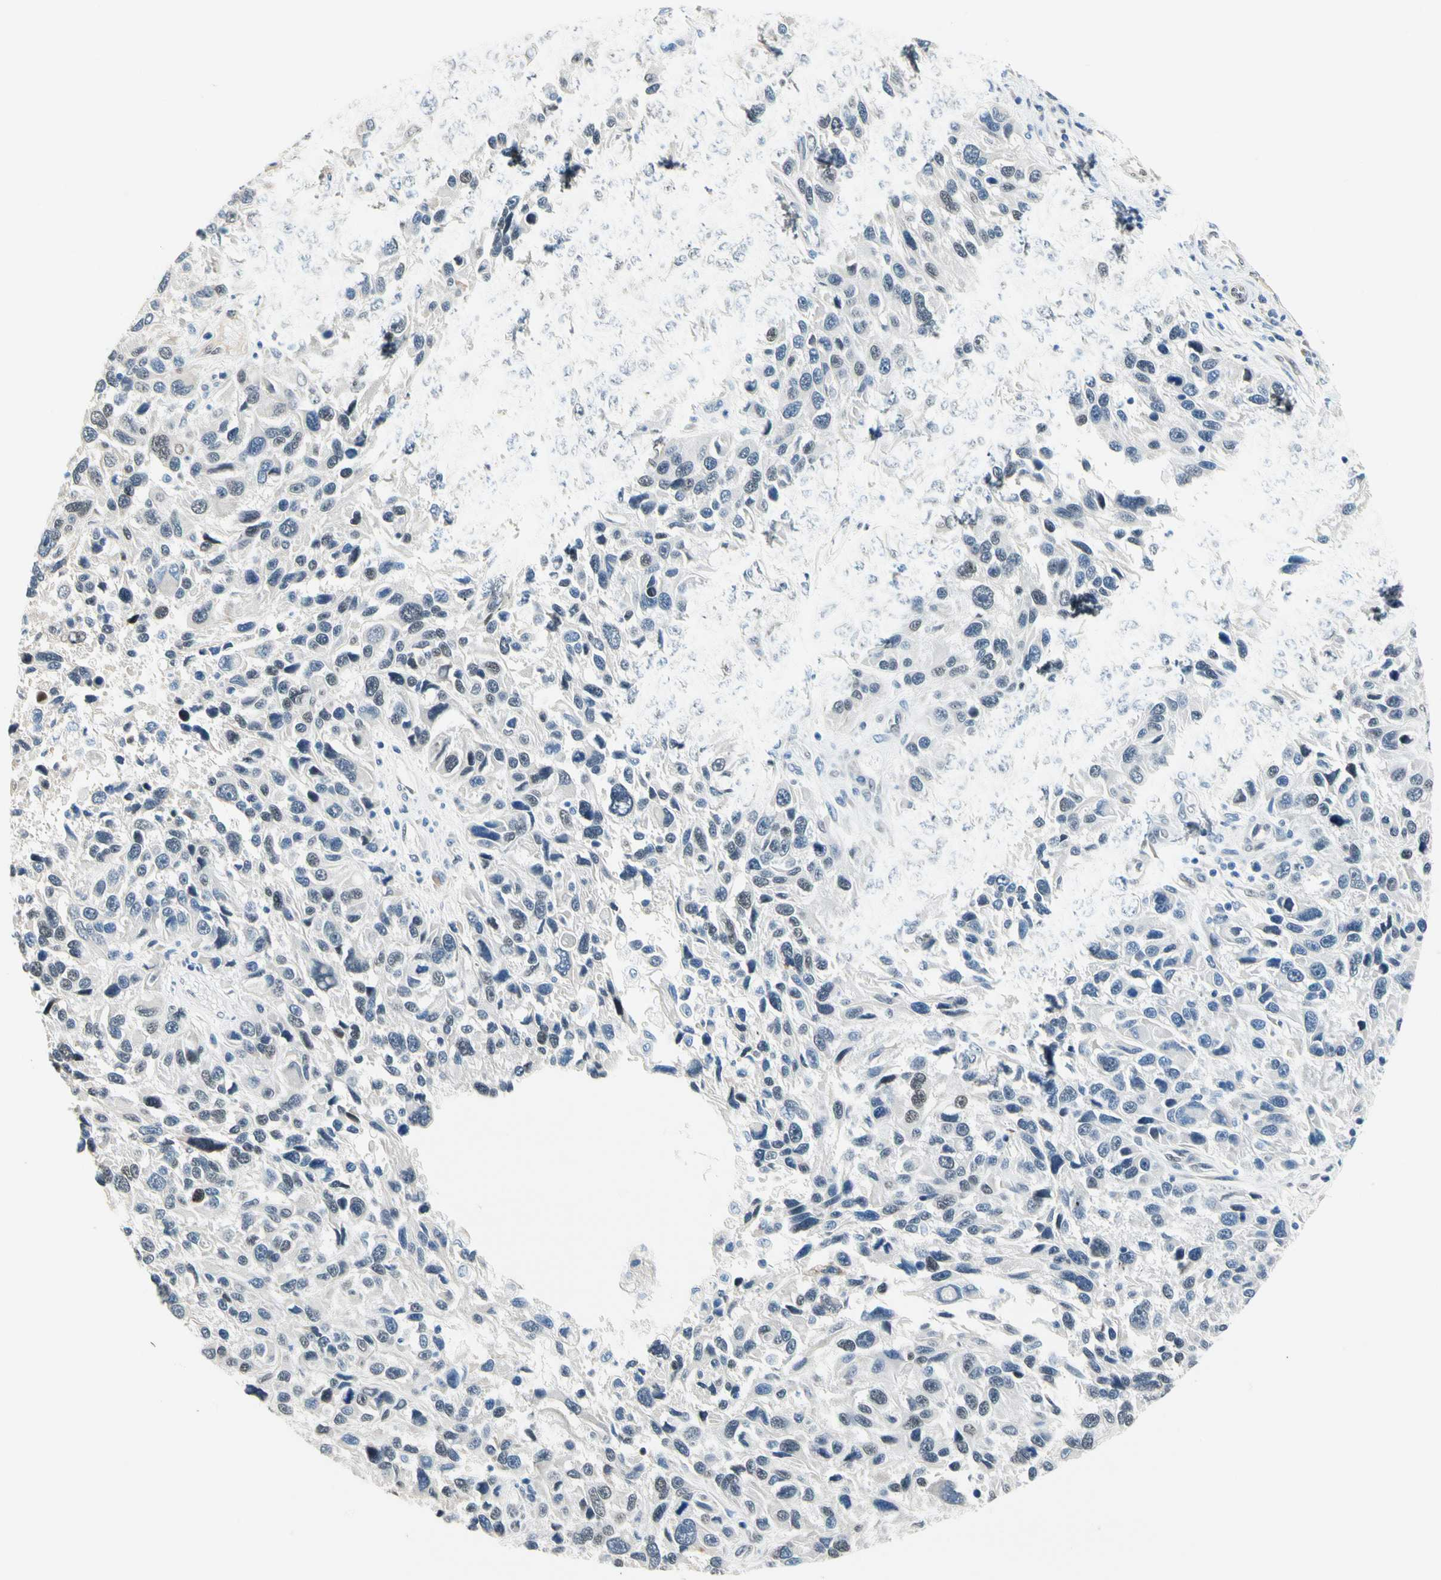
{"staining": {"intensity": "negative", "quantity": "none", "location": "none"}, "tissue": "melanoma", "cell_type": "Tumor cells", "image_type": "cancer", "snomed": [{"axis": "morphology", "description": "Malignant melanoma, NOS"}, {"axis": "topography", "description": "Skin"}], "caption": "Human melanoma stained for a protein using immunohistochemistry (IHC) demonstrates no positivity in tumor cells.", "gene": "NFIA", "patient": {"sex": "male", "age": 53}}